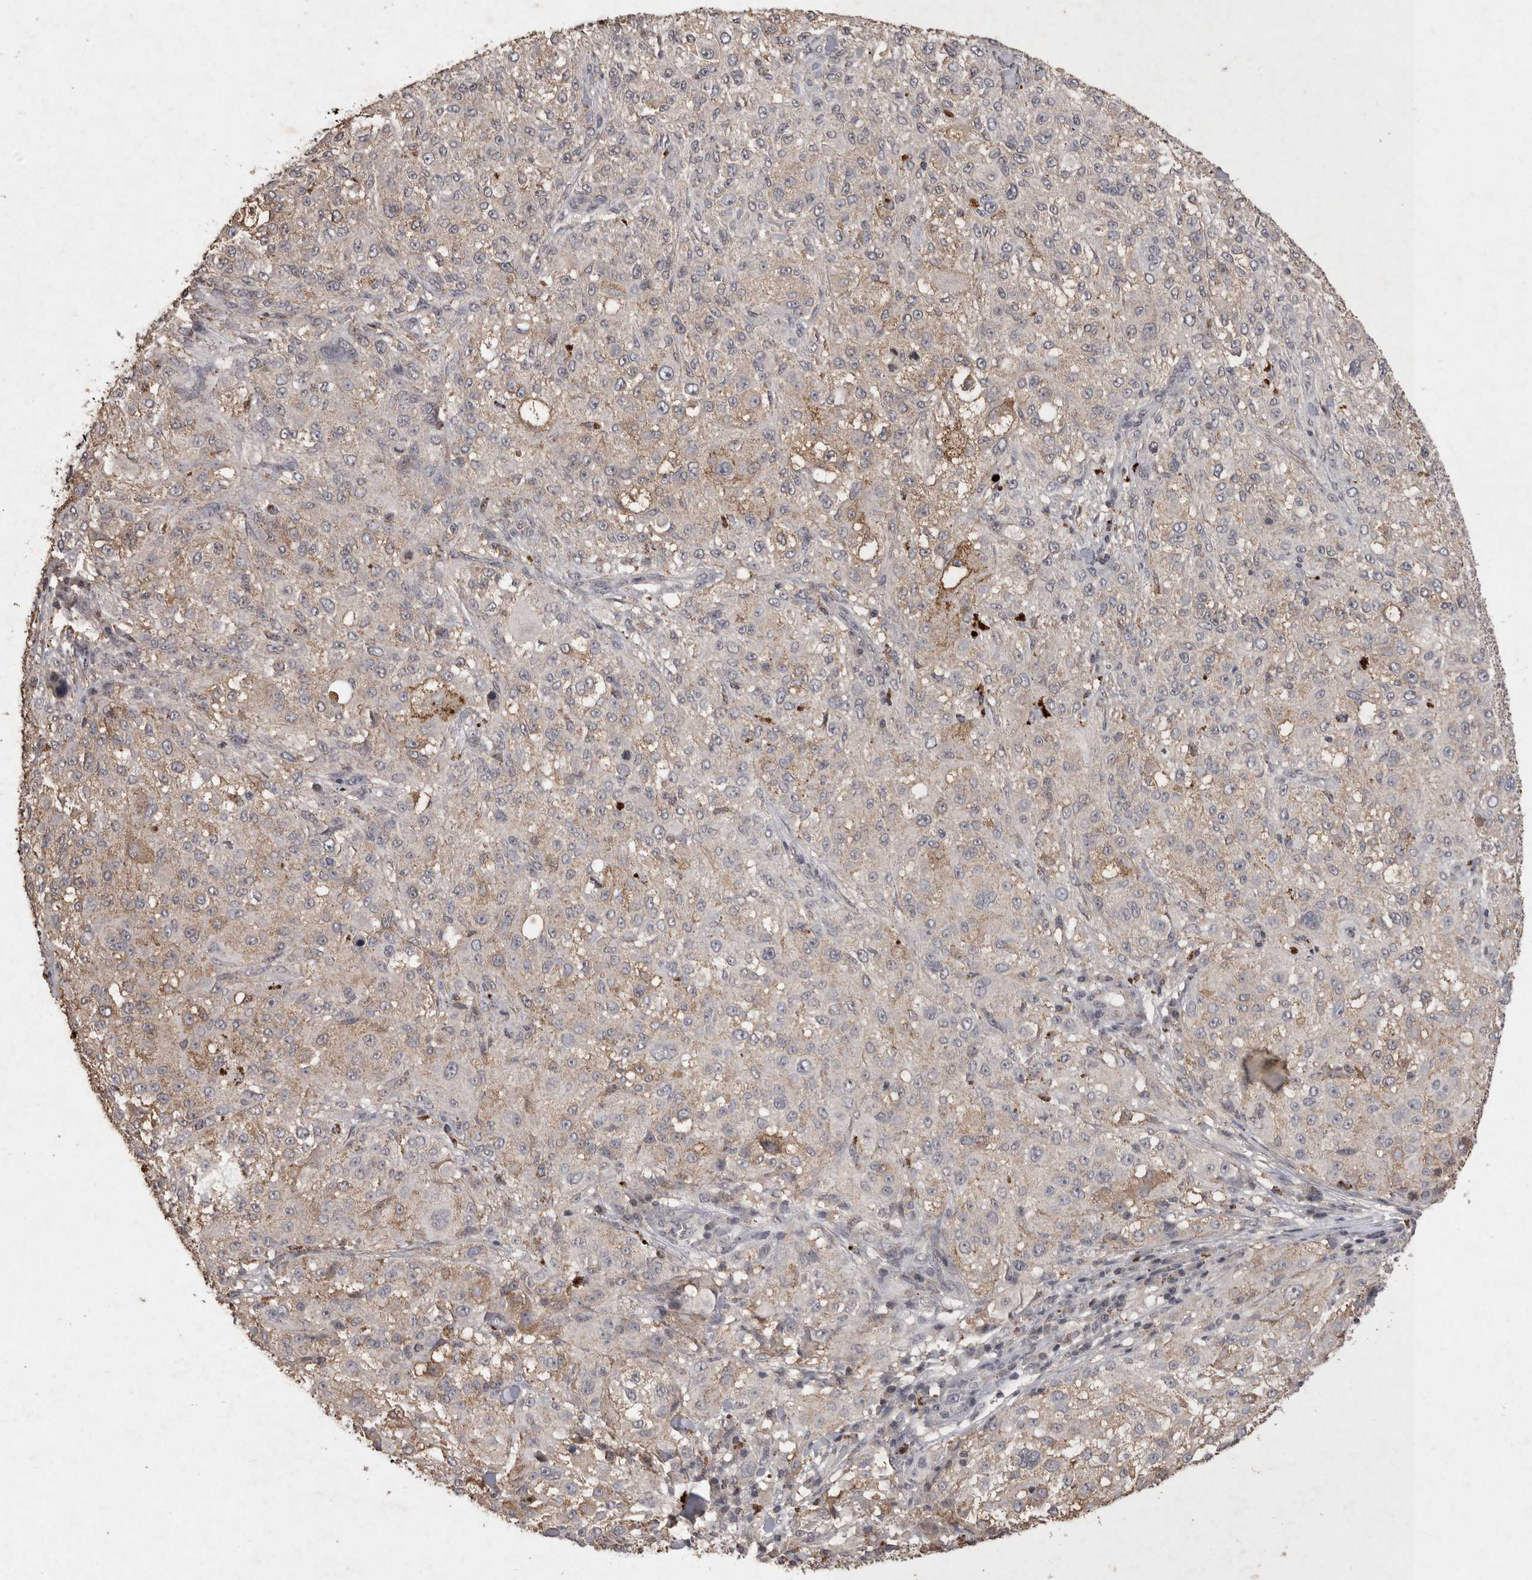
{"staining": {"intensity": "weak", "quantity": "25%-75%", "location": "cytoplasmic/membranous"}, "tissue": "melanoma", "cell_type": "Tumor cells", "image_type": "cancer", "snomed": [{"axis": "morphology", "description": "Necrosis, NOS"}, {"axis": "morphology", "description": "Malignant melanoma, NOS"}, {"axis": "topography", "description": "Skin"}], "caption": "Brown immunohistochemical staining in human malignant melanoma reveals weak cytoplasmic/membranous staining in approximately 25%-75% of tumor cells.", "gene": "APLNR", "patient": {"sex": "female", "age": 87}}